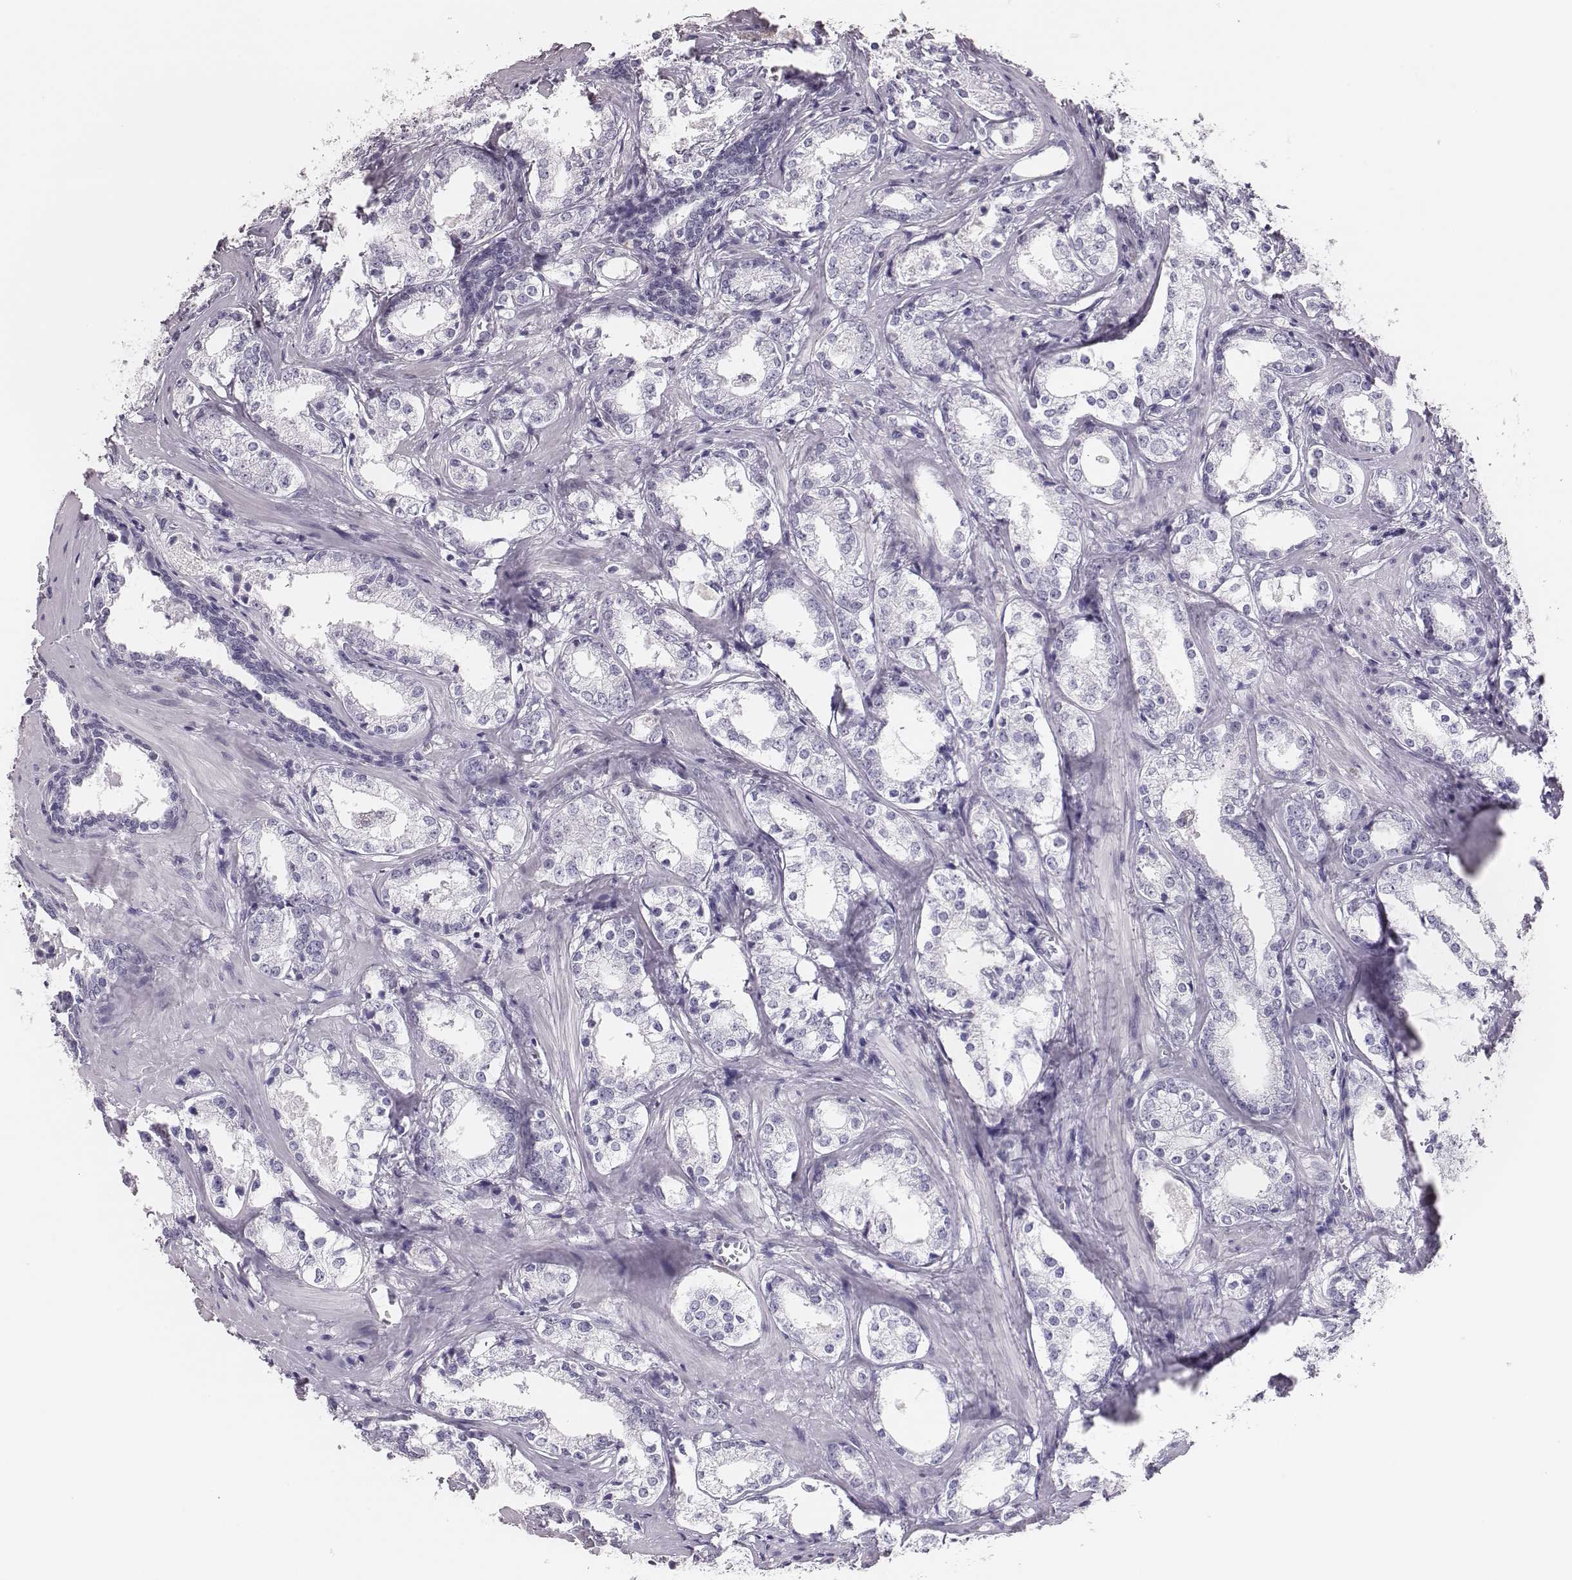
{"staining": {"intensity": "negative", "quantity": "none", "location": "none"}, "tissue": "prostate cancer", "cell_type": "Tumor cells", "image_type": "cancer", "snomed": [{"axis": "morphology", "description": "Adenocarcinoma, NOS"}, {"axis": "topography", "description": "Prostate and seminal vesicle, NOS"}], "caption": "High magnification brightfield microscopy of prostate cancer stained with DAB (3,3'-diaminobenzidine) (brown) and counterstained with hematoxylin (blue): tumor cells show no significant positivity.", "gene": "H1-6", "patient": {"sex": "male", "age": 63}}